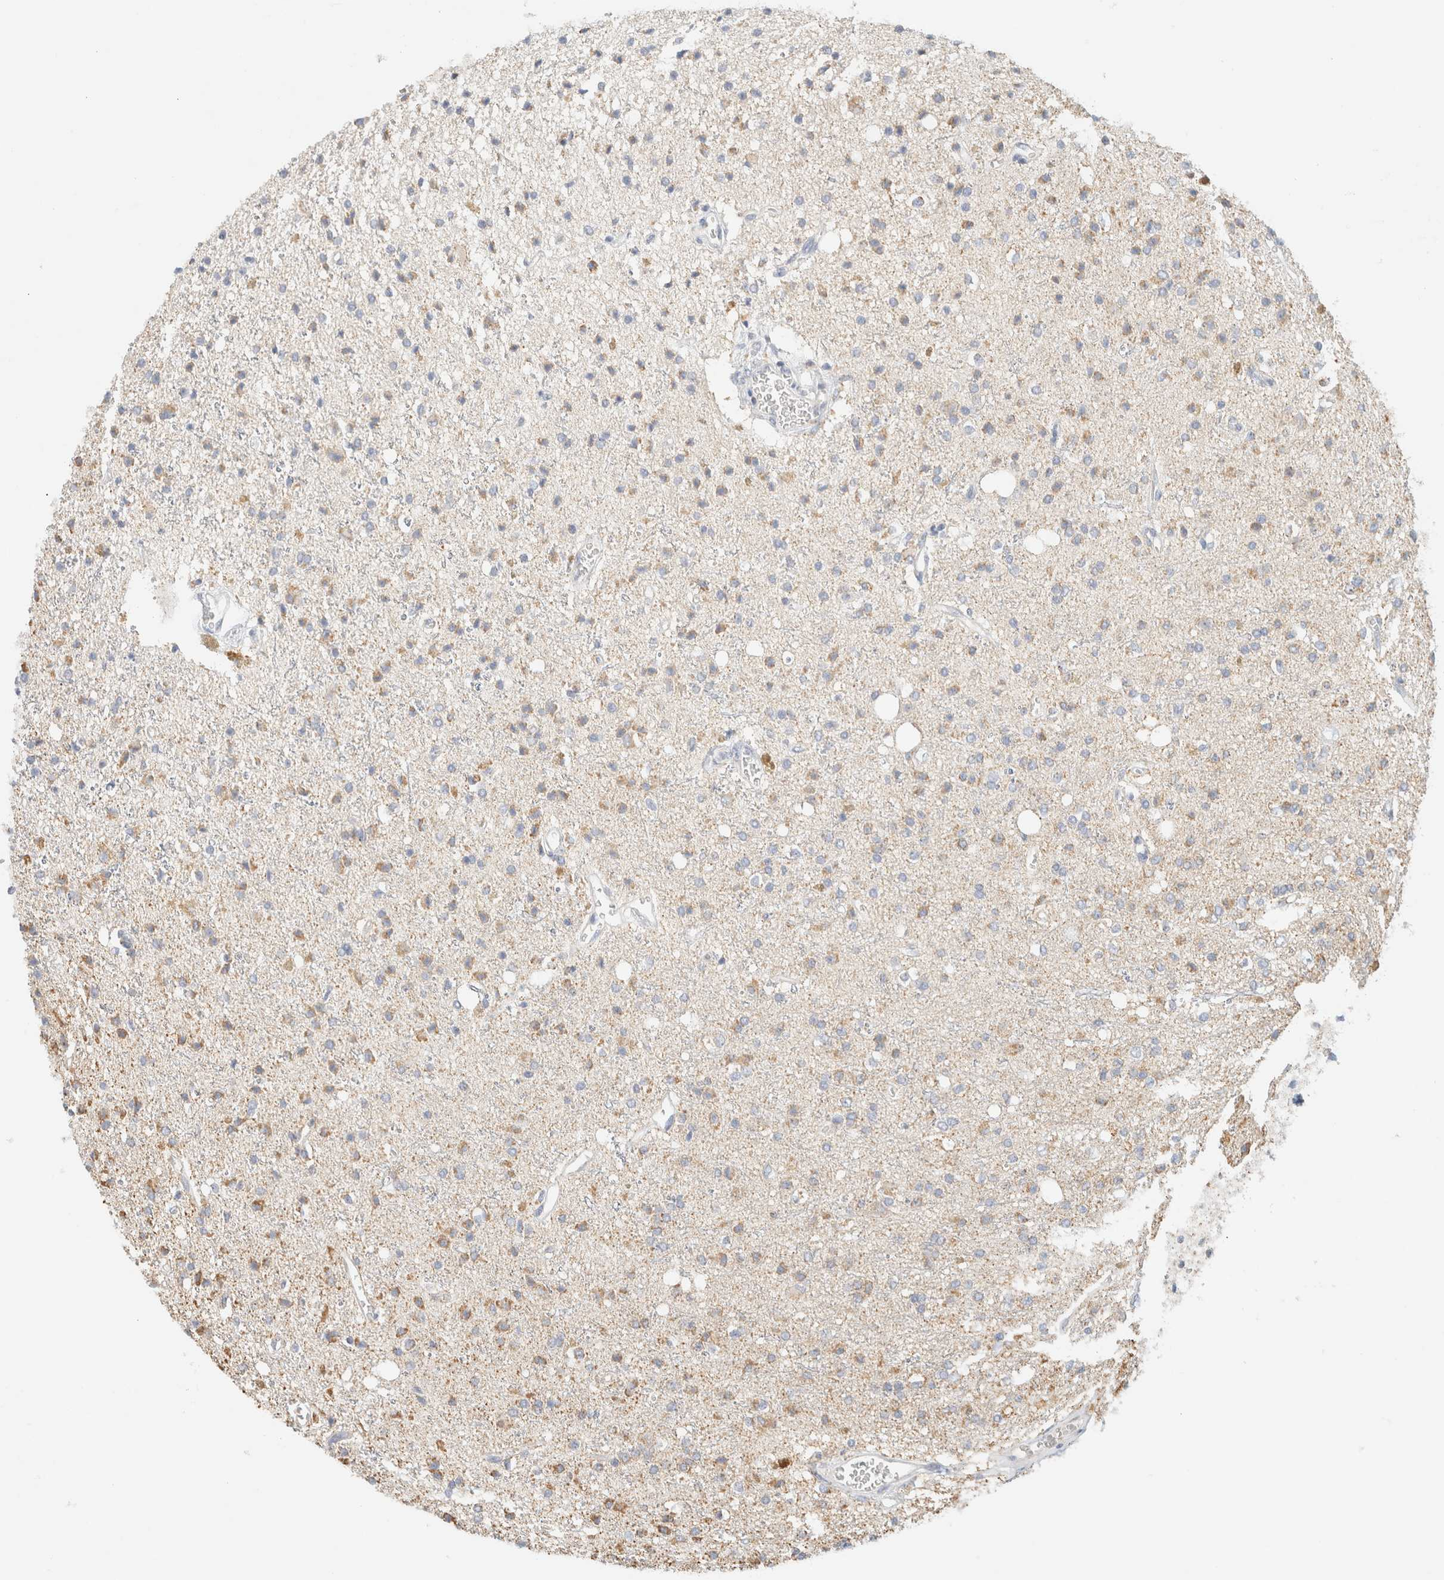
{"staining": {"intensity": "moderate", "quantity": "25%-75%", "location": "cytoplasmic/membranous"}, "tissue": "glioma", "cell_type": "Tumor cells", "image_type": "cancer", "snomed": [{"axis": "morphology", "description": "Glioma, malignant, High grade"}, {"axis": "topography", "description": "Brain"}], "caption": "Brown immunohistochemical staining in human glioma displays moderate cytoplasmic/membranous expression in approximately 25%-75% of tumor cells.", "gene": "HDHD3", "patient": {"sex": "male", "age": 47}}